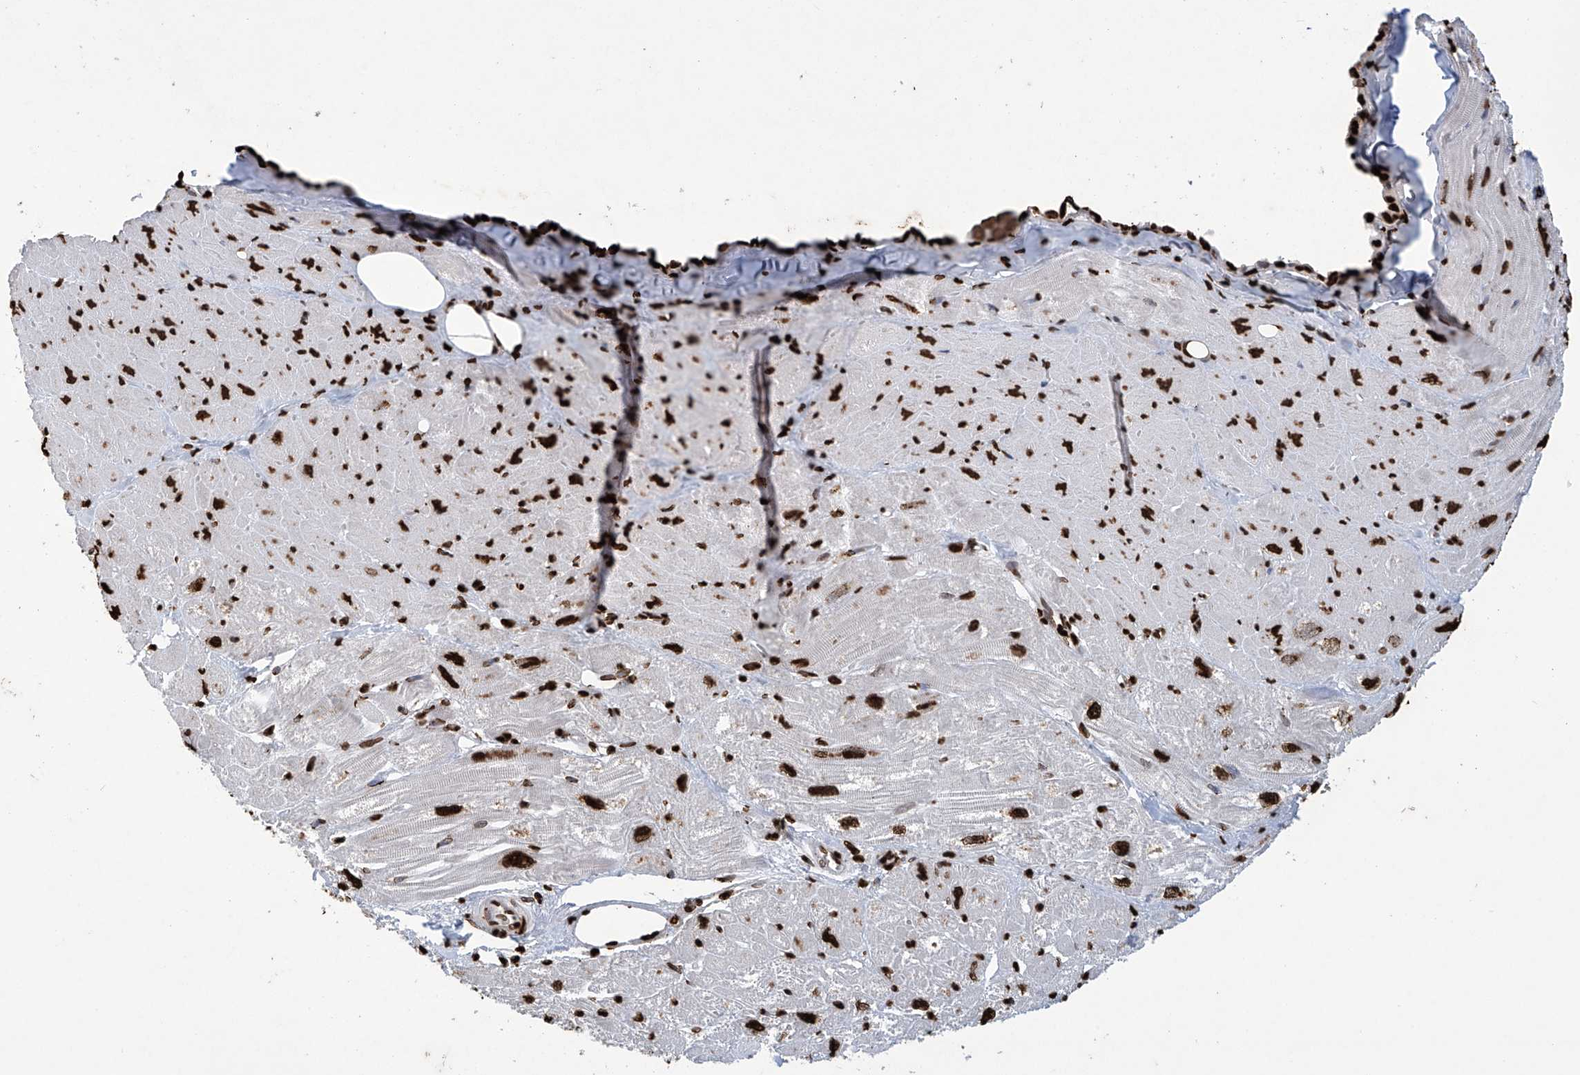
{"staining": {"intensity": "strong", "quantity": ">75%", "location": "nuclear"}, "tissue": "heart muscle", "cell_type": "Cardiomyocytes", "image_type": "normal", "snomed": [{"axis": "morphology", "description": "Normal tissue, NOS"}, {"axis": "topography", "description": "Heart"}], "caption": "A photomicrograph showing strong nuclear positivity in about >75% of cardiomyocytes in normal heart muscle, as visualized by brown immunohistochemical staining.", "gene": "H3", "patient": {"sex": "male", "age": 50}}